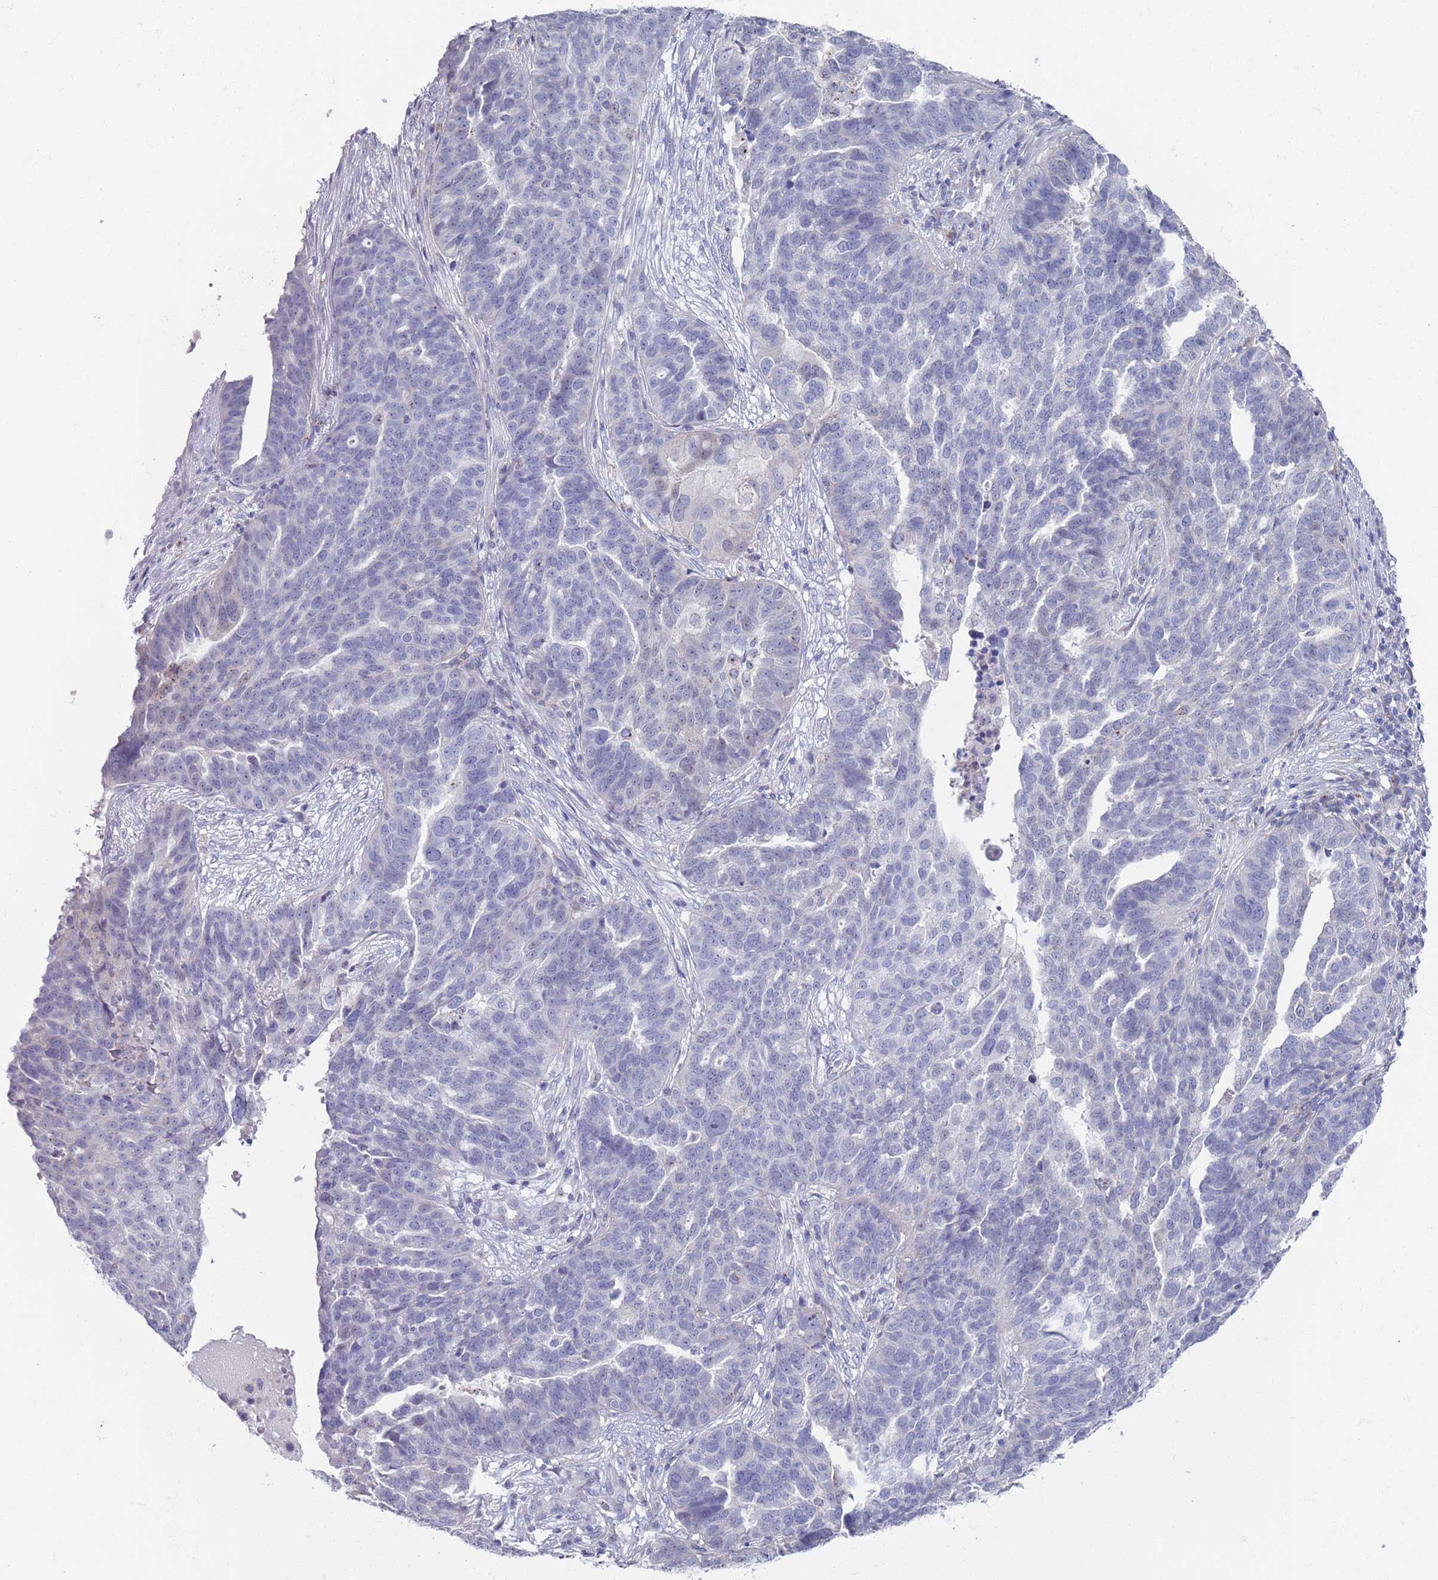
{"staining": {"intensity": "negative", "quantity": "none", "location": "none"}, "tissue": "ovarian cancer", "cell_type": "Tumor cells", "image_type": "cancer", "snomed": [{"axis": "morphology", "description": "Cystadenocarcinoma, serous, NOS"}, {"axis": "topography", "description": "Ovary"}], "caption": "Ovarian serous cystadenocarcinoma was stained to show a protein in brown. There is no significant positivity in tumor cells.", "gene": "MAT1A", "patient": {"sex": "female", "age": 59}}